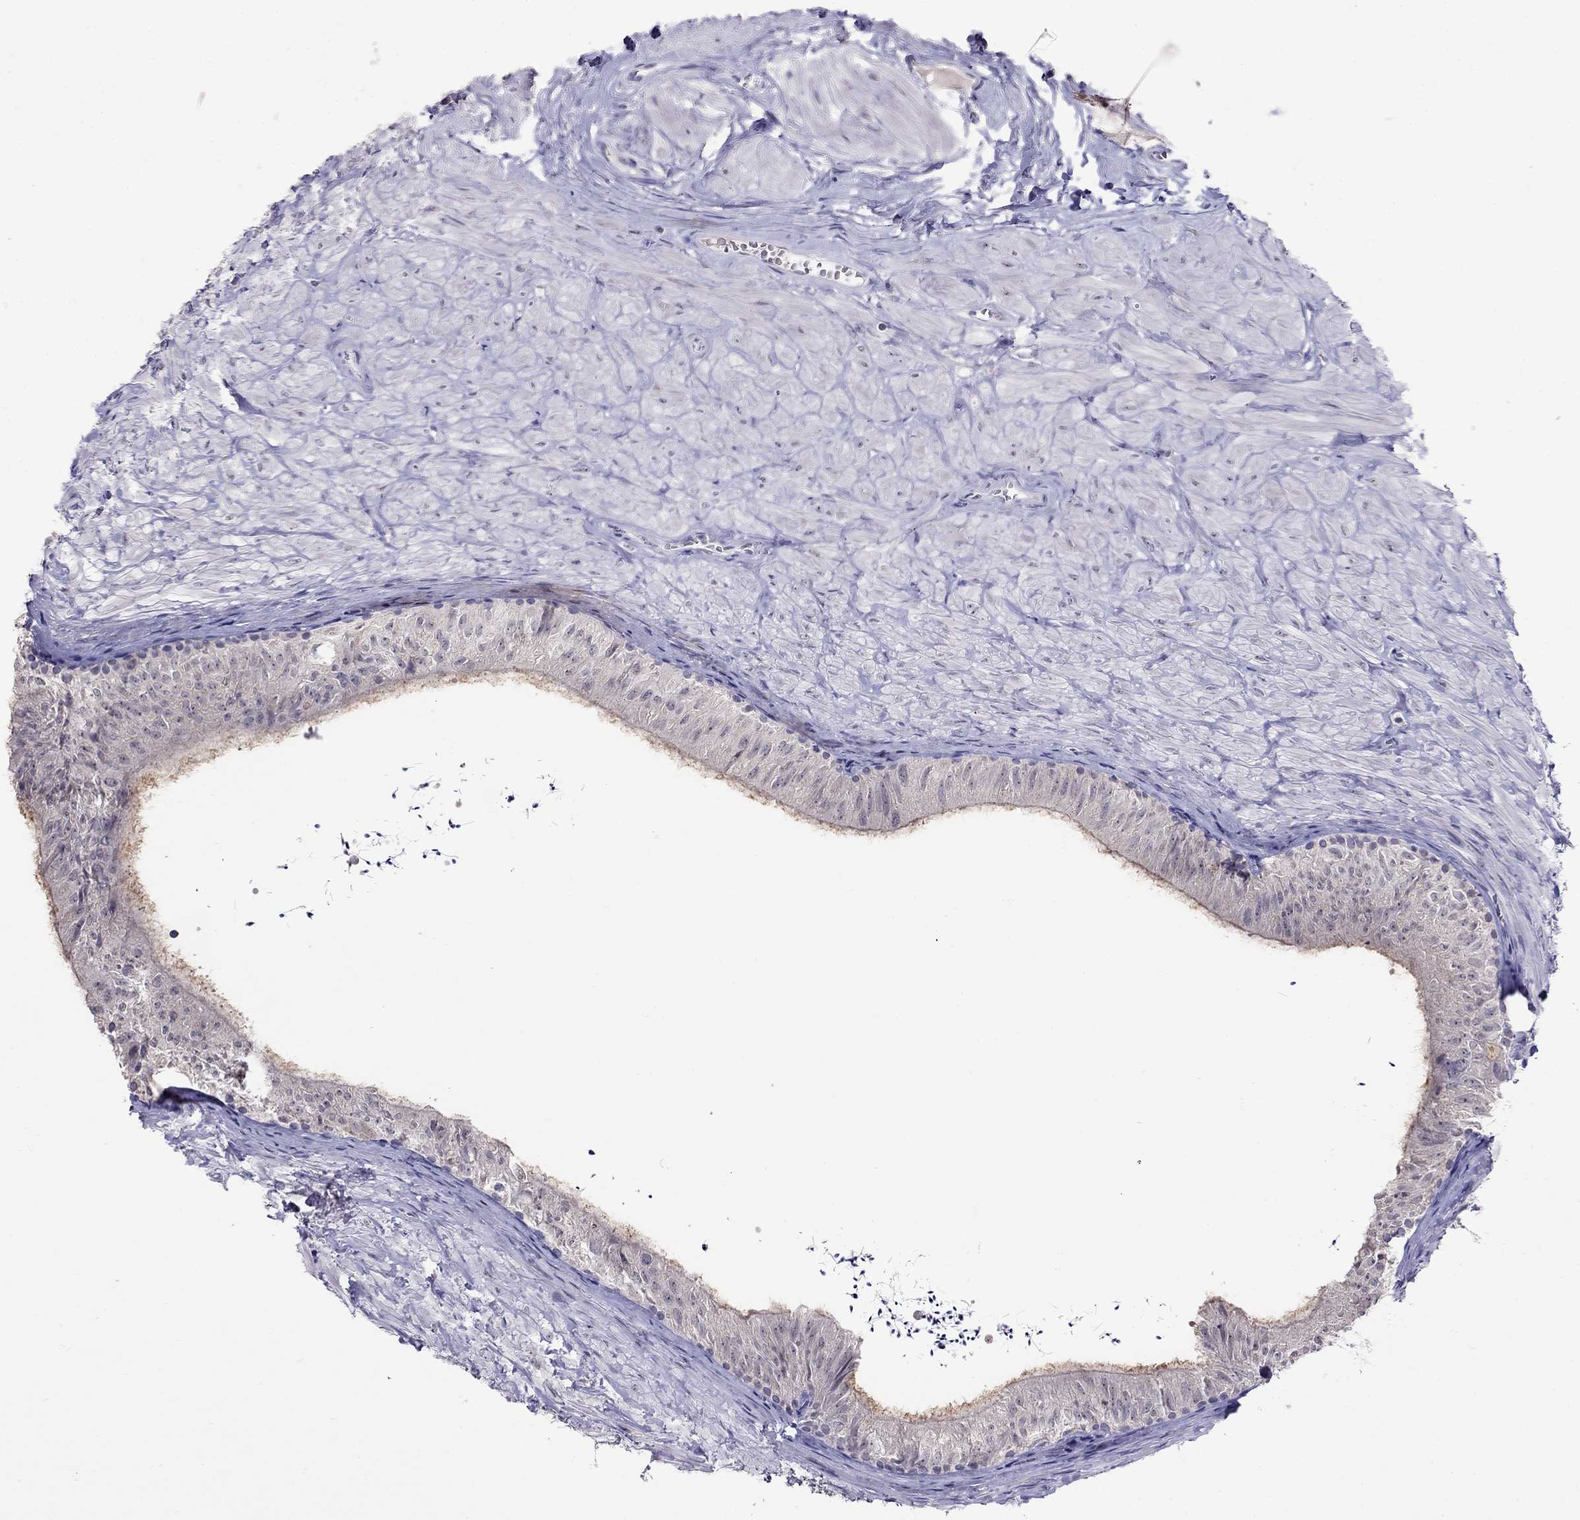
{"staining": {"intensity": "strong", "quantity": "<25%", "location": "cytoplasmic/membranous"}, "tissue": "epididymis", "cell_type": "Glandular cells", "image_type": "normal", "snomed": [{"axis": "morphology", "description": "Normal tissue, NOS"}, {"axis": "topography", "description": "Epididymis"}], "caption": "About <25% of glandular cells in benign epididymis show strong cytoplasmic/membranous protein staining as visualized by brown immunohistochemical staining.", "gene": "MYO3B", "patient": {"sex": "male", "age": 32}}